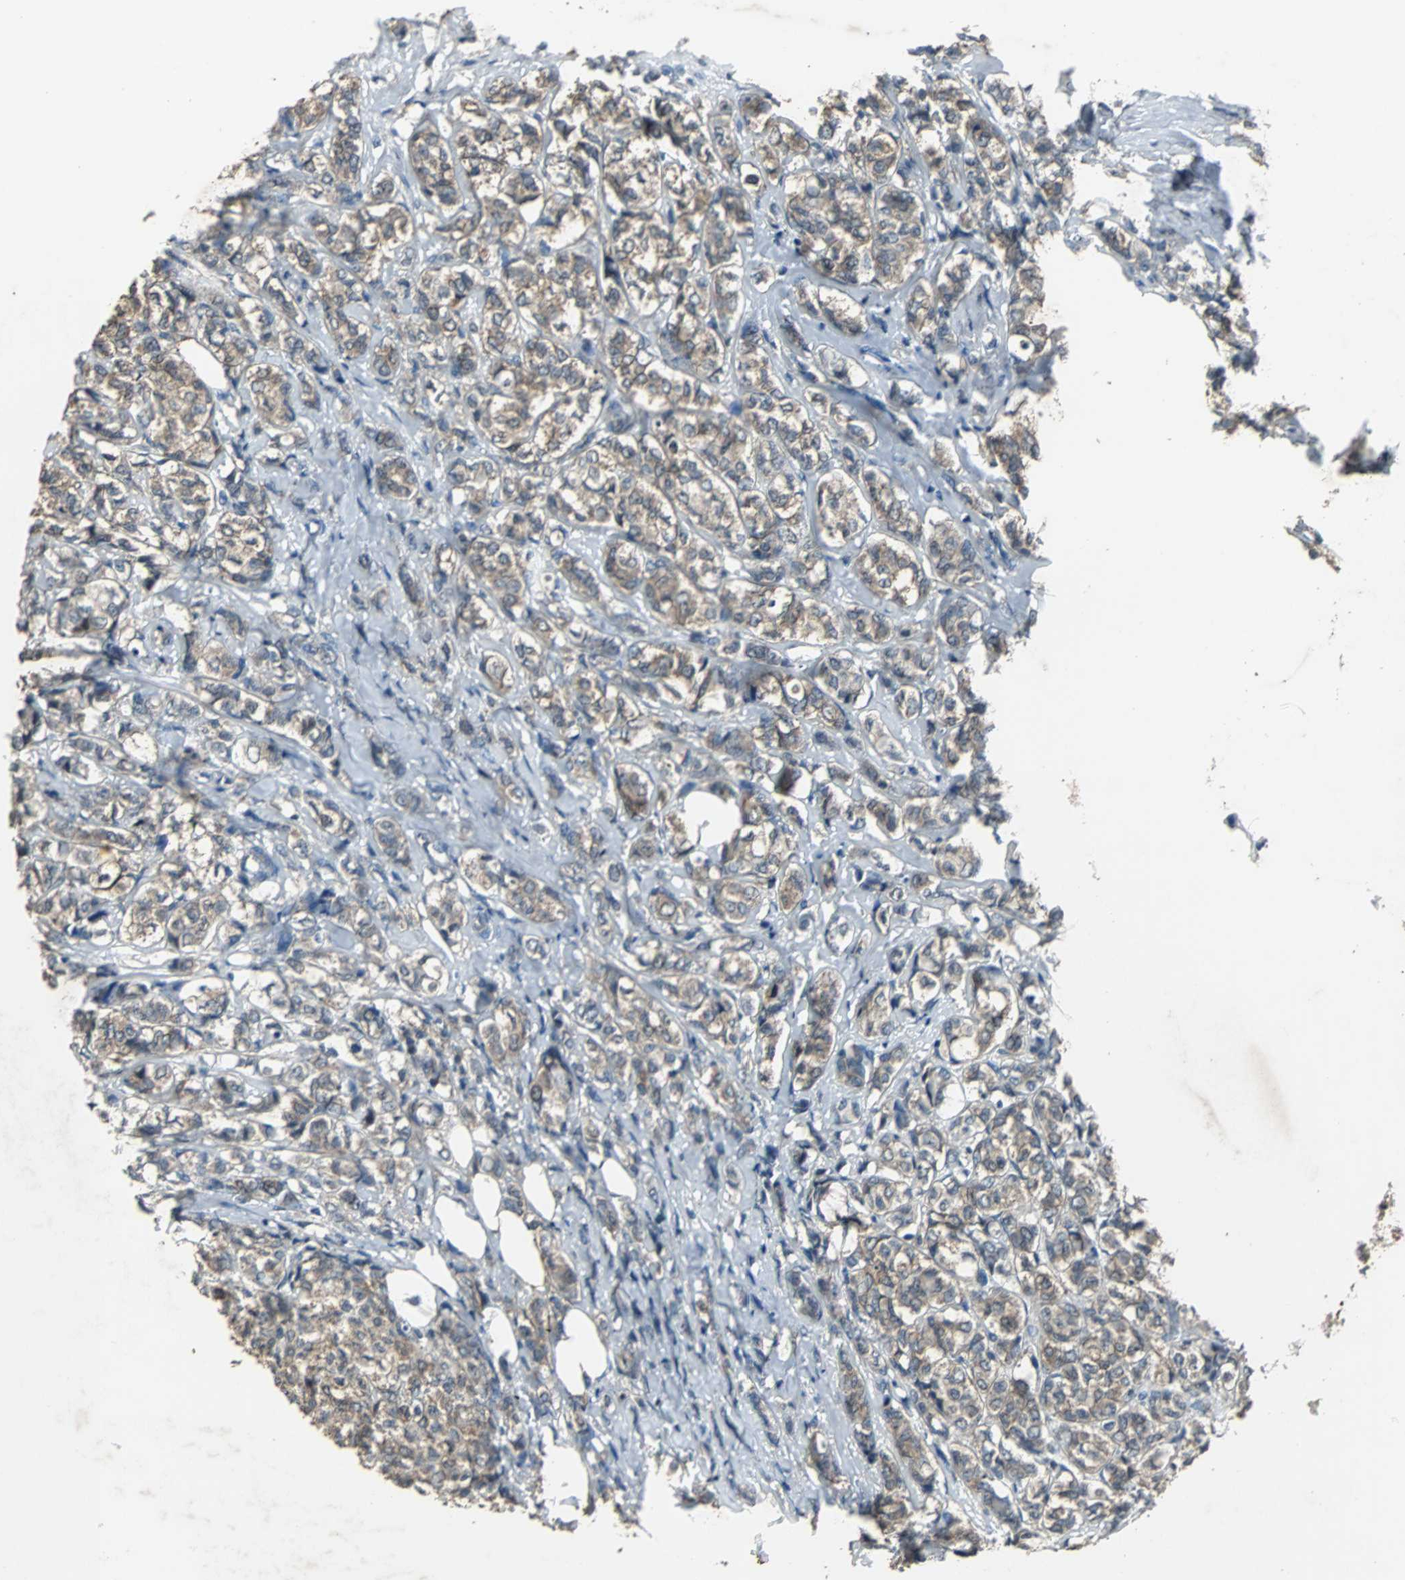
{"staining": {"intensity": "weak", "quantity": "25%-75%", "location": "cytoplasmic/membranous"}, "tissue": "breast cancer", "cell_type": "Tumor cells", "image_type": "cancer", "snomed": [{"axis": "morphology", "description": "Lobular carcinoma"}, {"axis": "topography", "description": "Breast"}], "caption": "DAB immunohistochemical staining of lobular carcinoma (breast) displays weak cytoplasmic/membranous protein positivity in approximately 25%-75% of tumor cells.", "gene": "SOS1", "patient": {"sex": "female", "age": 60}}